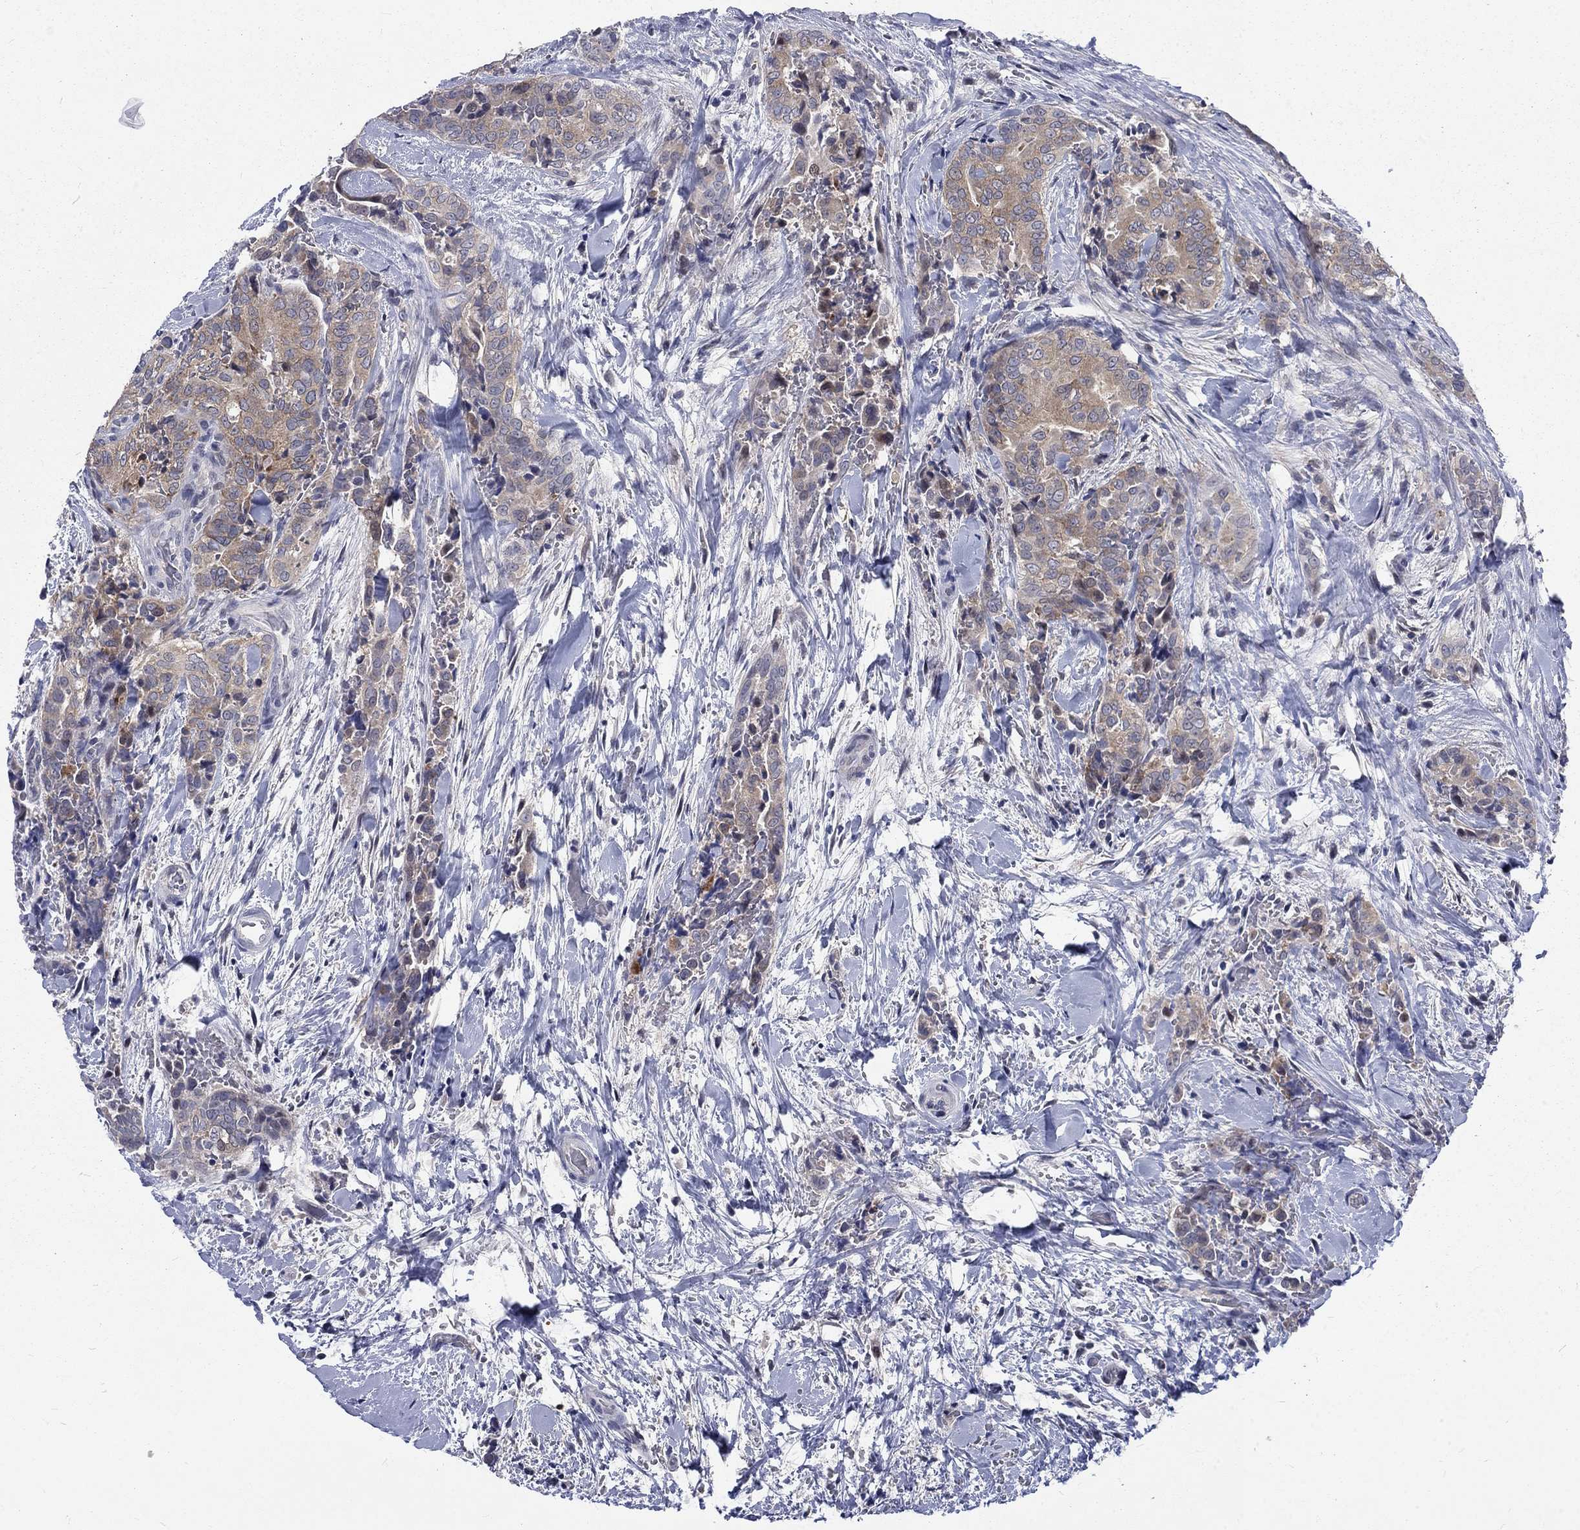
{"staining": {"intensity": "weak", "quantity": ">75%", "location": "cytoplasmic/membranous"}, "tissue": "thyroid cancer", "cell_type": "Tumor cells", "image_type": "cancer", "snomed": [{"axis": "morphology", "description": "Papillary adenocarcinoma, NOS"}, {"axis": "topography", "description": "Thyroid gland"}], "caption": "Protein expression analysis of human thyroid cancer reveals weak cytoplasmic/membranous positivity in approximately >75% of tumor cells. Immunohistochemistry (ihc) stains the protein in brown and the nuclei are stained blue.", "gene": "PHKA1", "patient": {"sex": "male", "age": 61}}